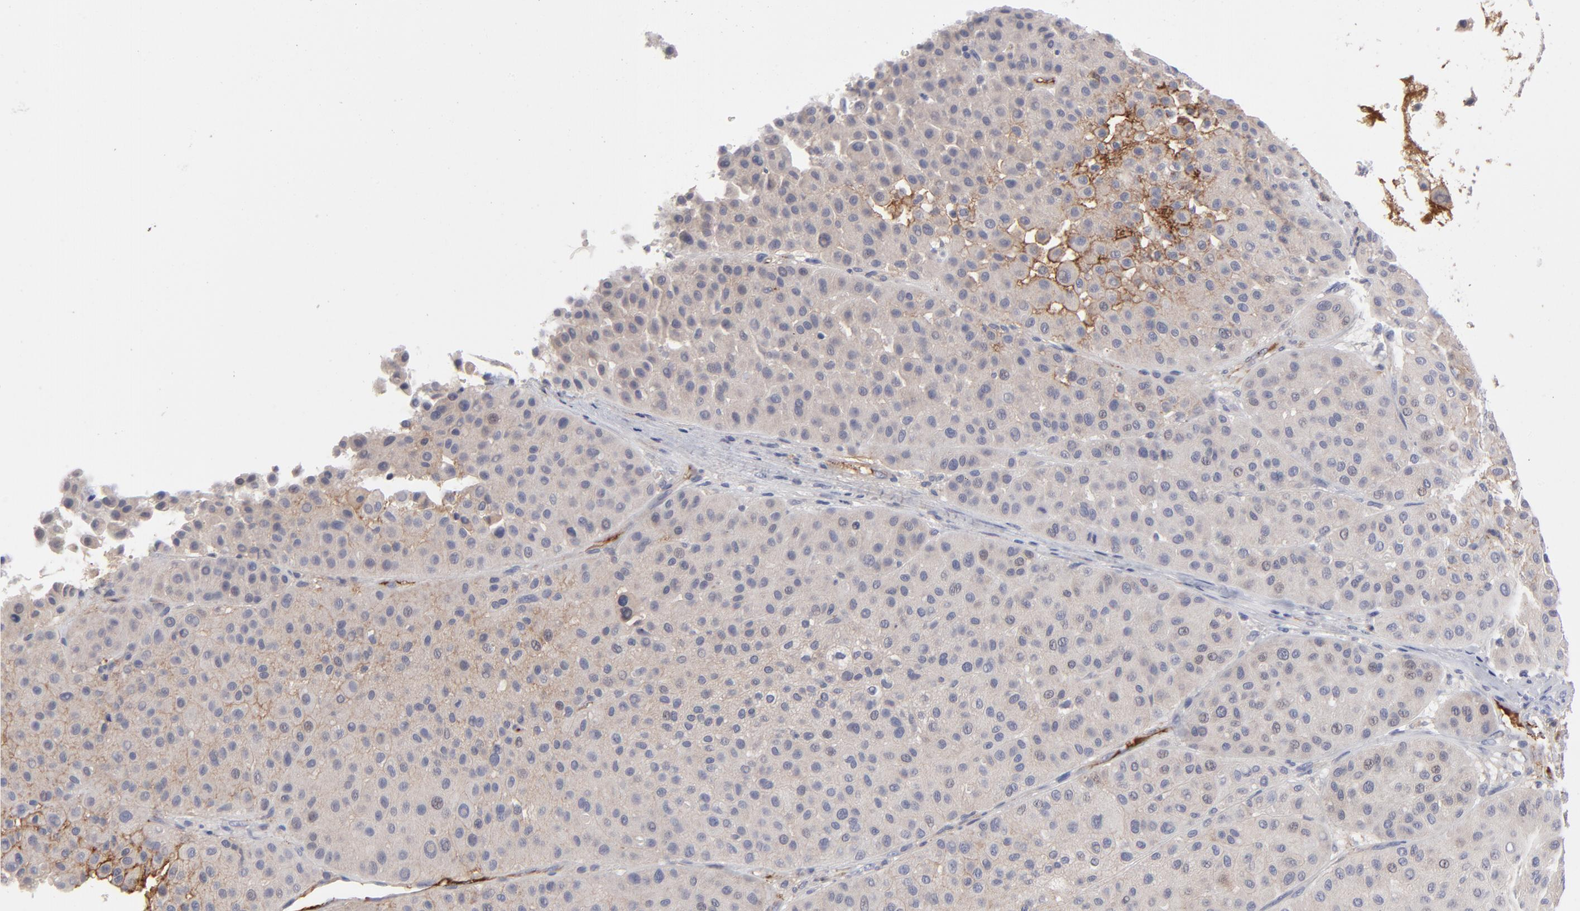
{"staining": {"intensity": "moderate", "quantity": "<25%", "location": "cytoplasmic/membranous"}, "tissue": "melanoma", "cell_type": "Tumor cells", "image_type": "cancer", "snomed": [{"axis": "morphology", "description": "Normal tissue, NOS"}, {"axis": "morphology", "description": "Malignant melanoma, Metastatic site"}, {"axis": "topography", "description": "Skin"}], "caption": "Protein analysis of melanoma tissue reveals moderate cytoplasmic/membranous positivity in approximately <25% of tumor cells.", "gene": "CCR3", "patient": {"sex": "male", "age": 41}}